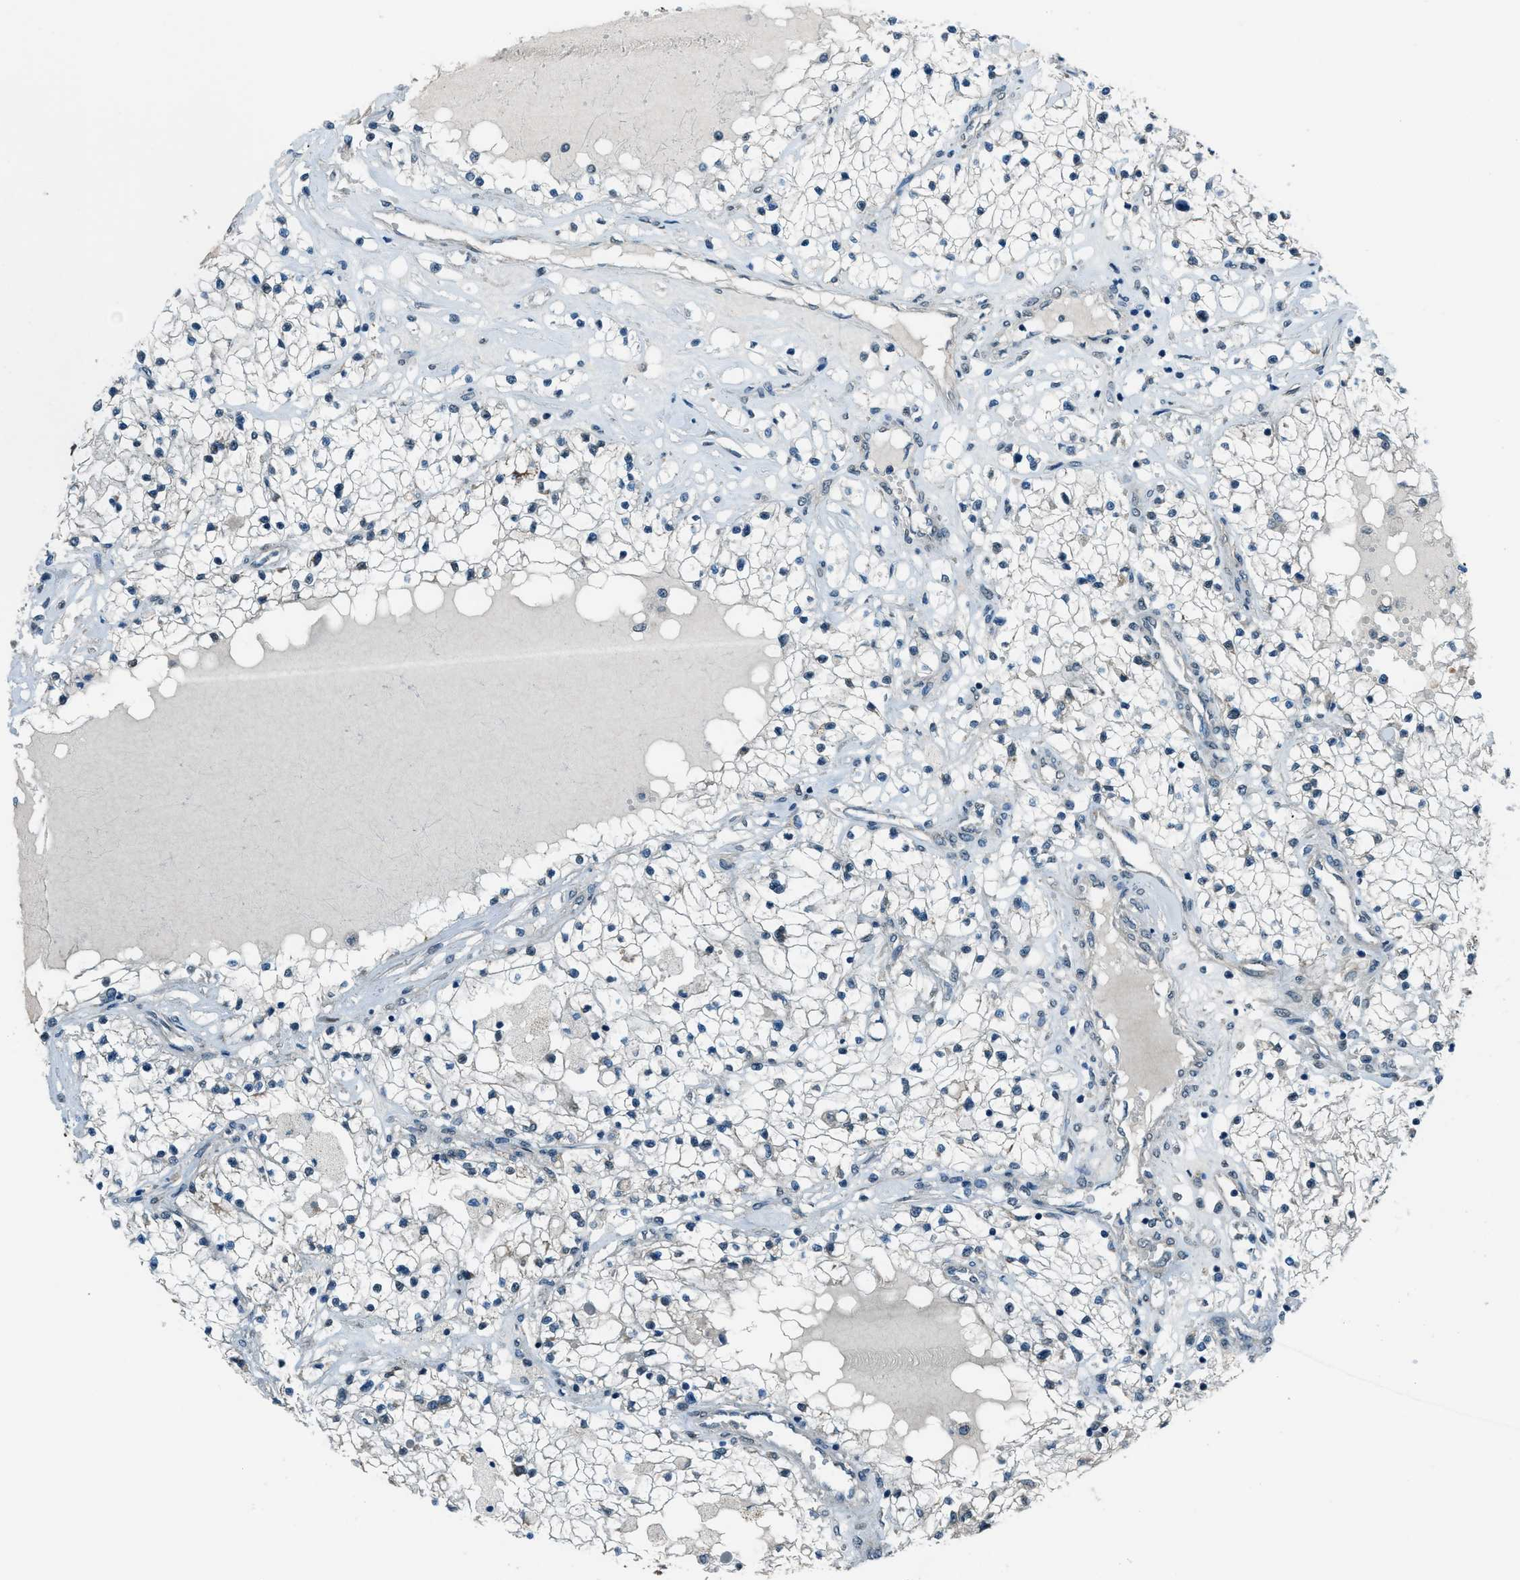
{"staining": {"intensity": "negative", "quantity": "none", "location": "none"}, "tissue": "renal cancer", "cell_type": "Tumor cells", "image_type": "cancer", "snomed": [{"axis": "morphology", "description": "Adenocarcinoma, NOS"}, {"axis": "topography", "description": "Kidney"}], "caption": "Immunohistochemistry of human renal cancer (adenocarcinoma) shows no staining in tumor cells.", "gene": "NPEPL1", "patient": {"sex": "male", "age": 68}}